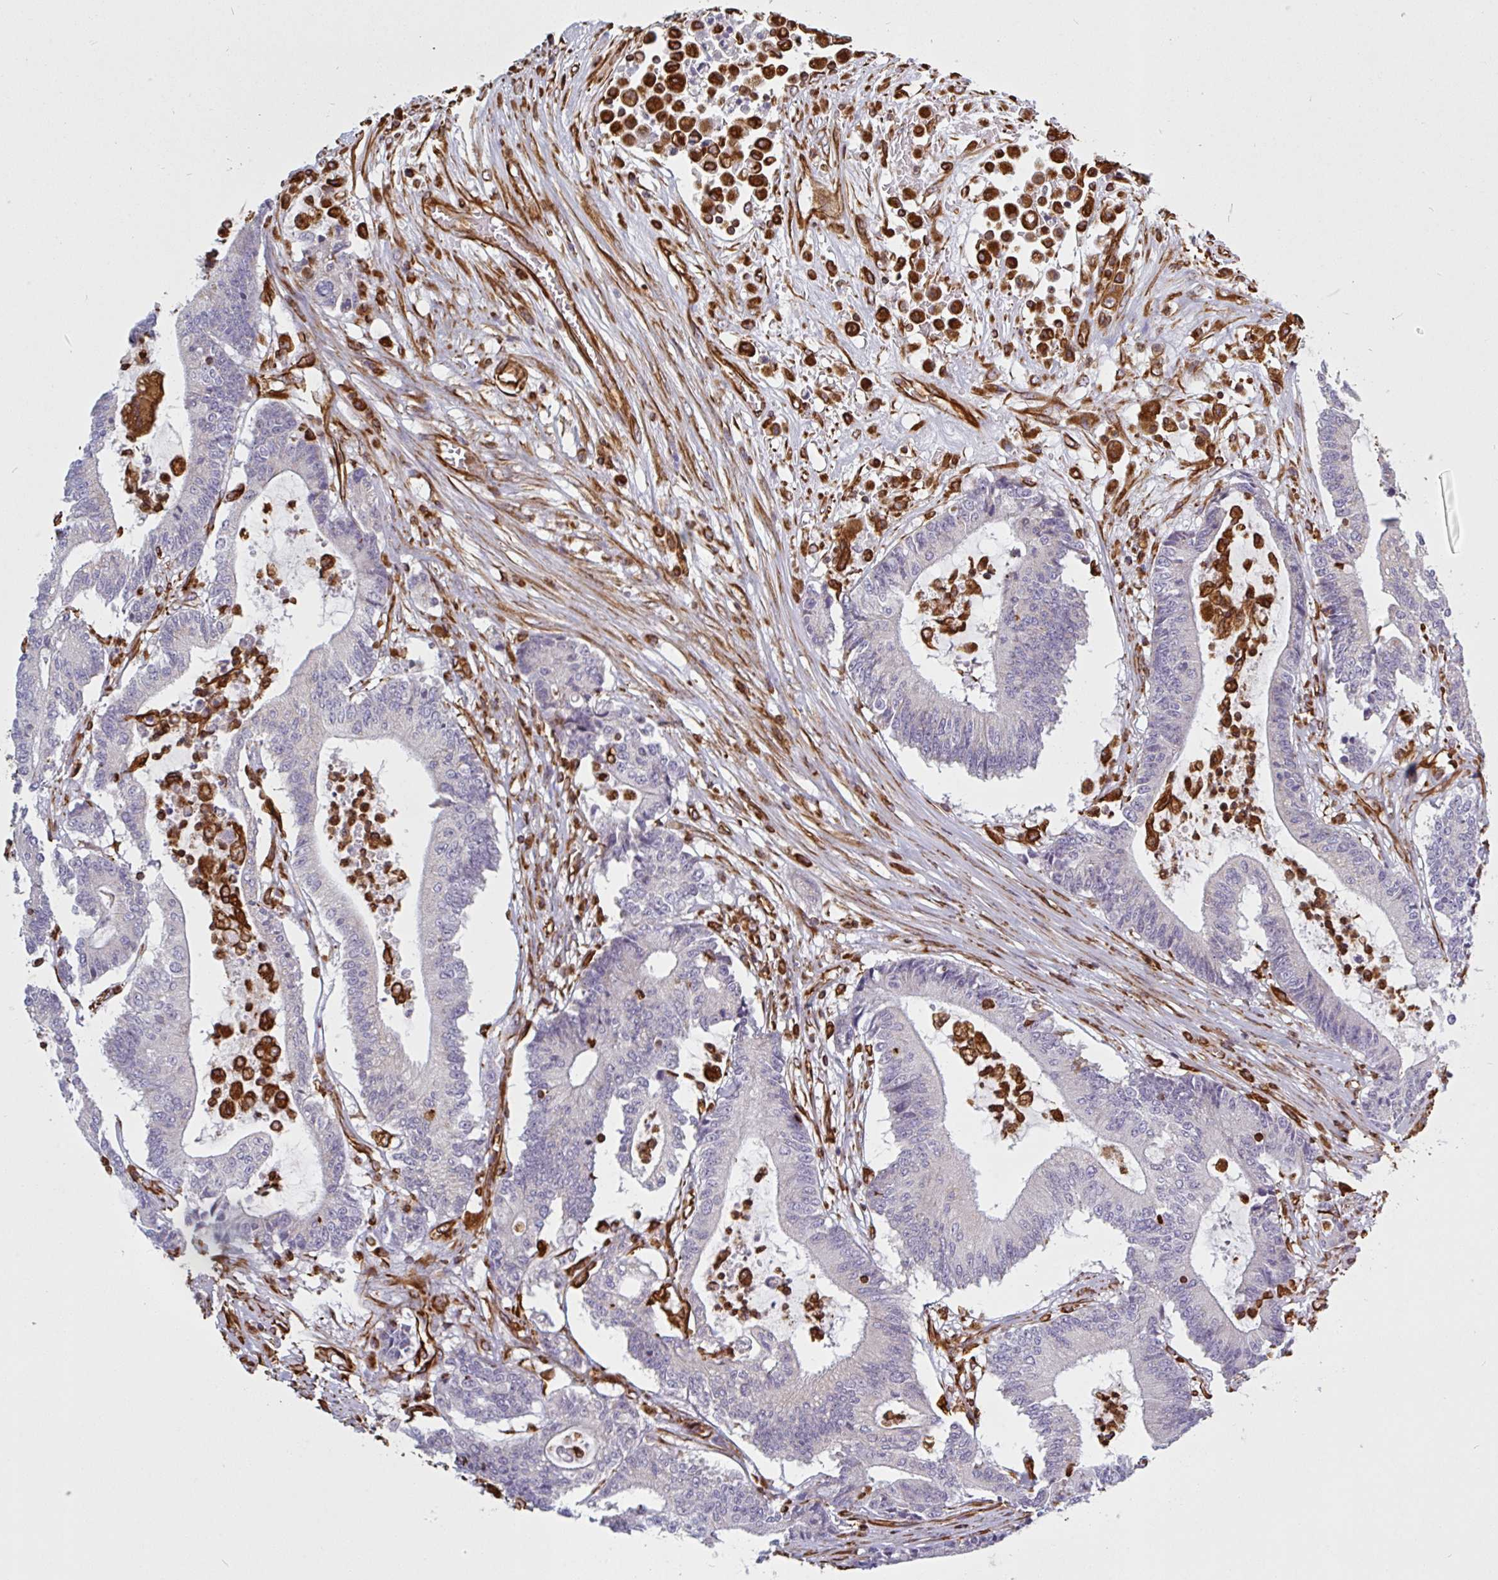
{"staining": {"intensity": "negative", "quantity": "none", "location": "none"}, "tissue": "colorectal cancer", "cell_type": "Tumor cells", "image_type": "cancer", "snomed": [{"axis": "morphology", "description": "Adenocarcinoma, NOS"}, {"axis": "topography", "description": "Colon"}], "caption": "The IHC micrograph has no significant positivity in tumor cells of colorectal cancer (adenocarcinoma) tissue.", "gene": "PPFIA1", "patient": {"sex": "female", "age": 84}}